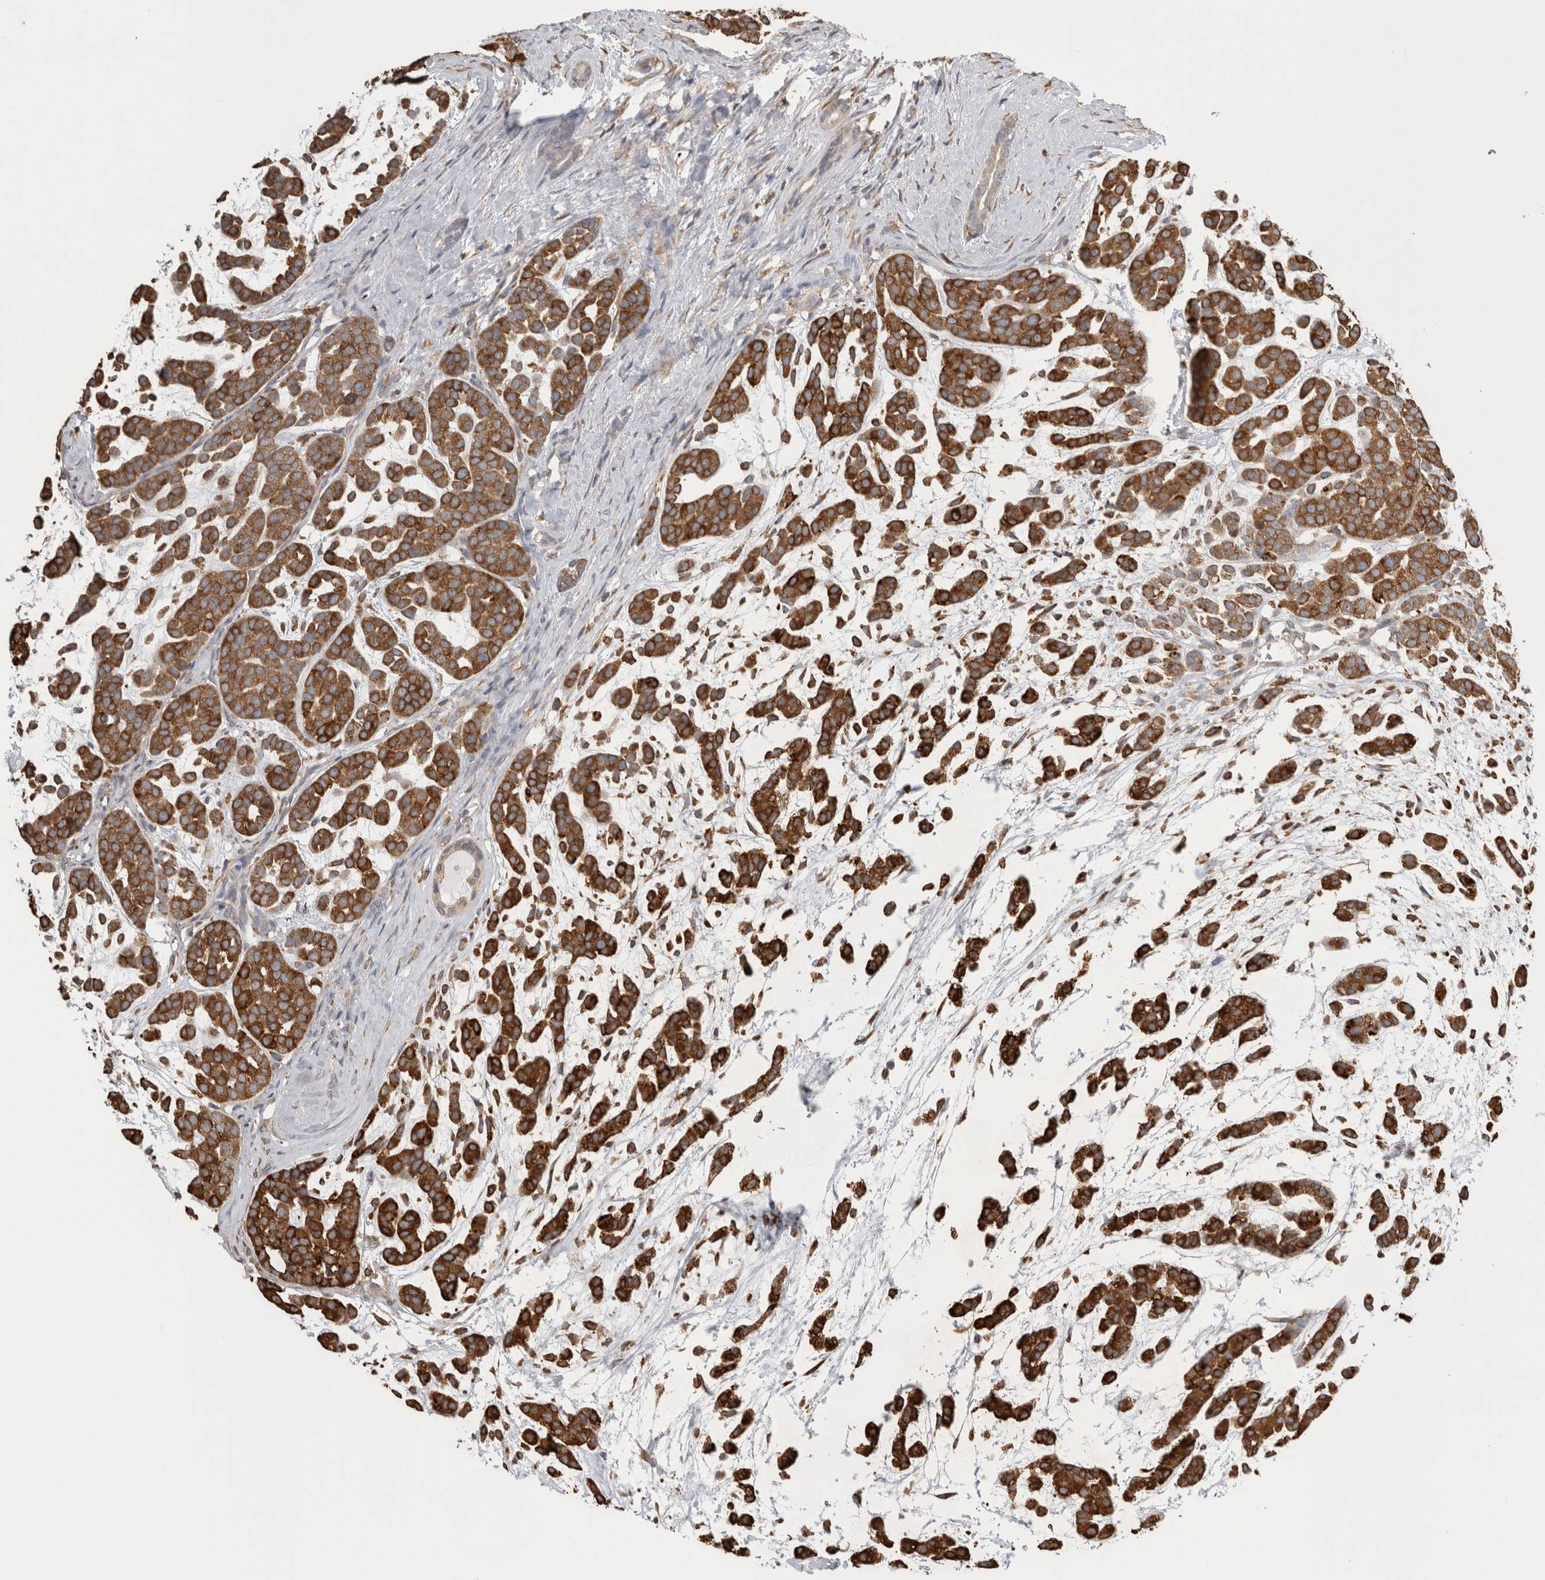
{"staining": {"intensity": "strong", "quantity": ">75%", "location": "cytoplasmic/membranous"}, "tissue": "head and neck cancer", "cell_type": "Tumor cells", "image_type": "cancer", "snomed": [{"axis": "morphology", "description": "Adenocarcinoma, NOS"}, {"axis": "morphology", "description": "Adenoma, NOS"}, {"axis": "topography", "description": "Head-Neck"}], "caption": "Tumor cells demonstrate high levels of strong cytoplasmic/membranous positivity in about >75% of cells in human head and neck cancer.", "gene": "LRPAP1", "patient": {"sex": "female", "age": 55}}